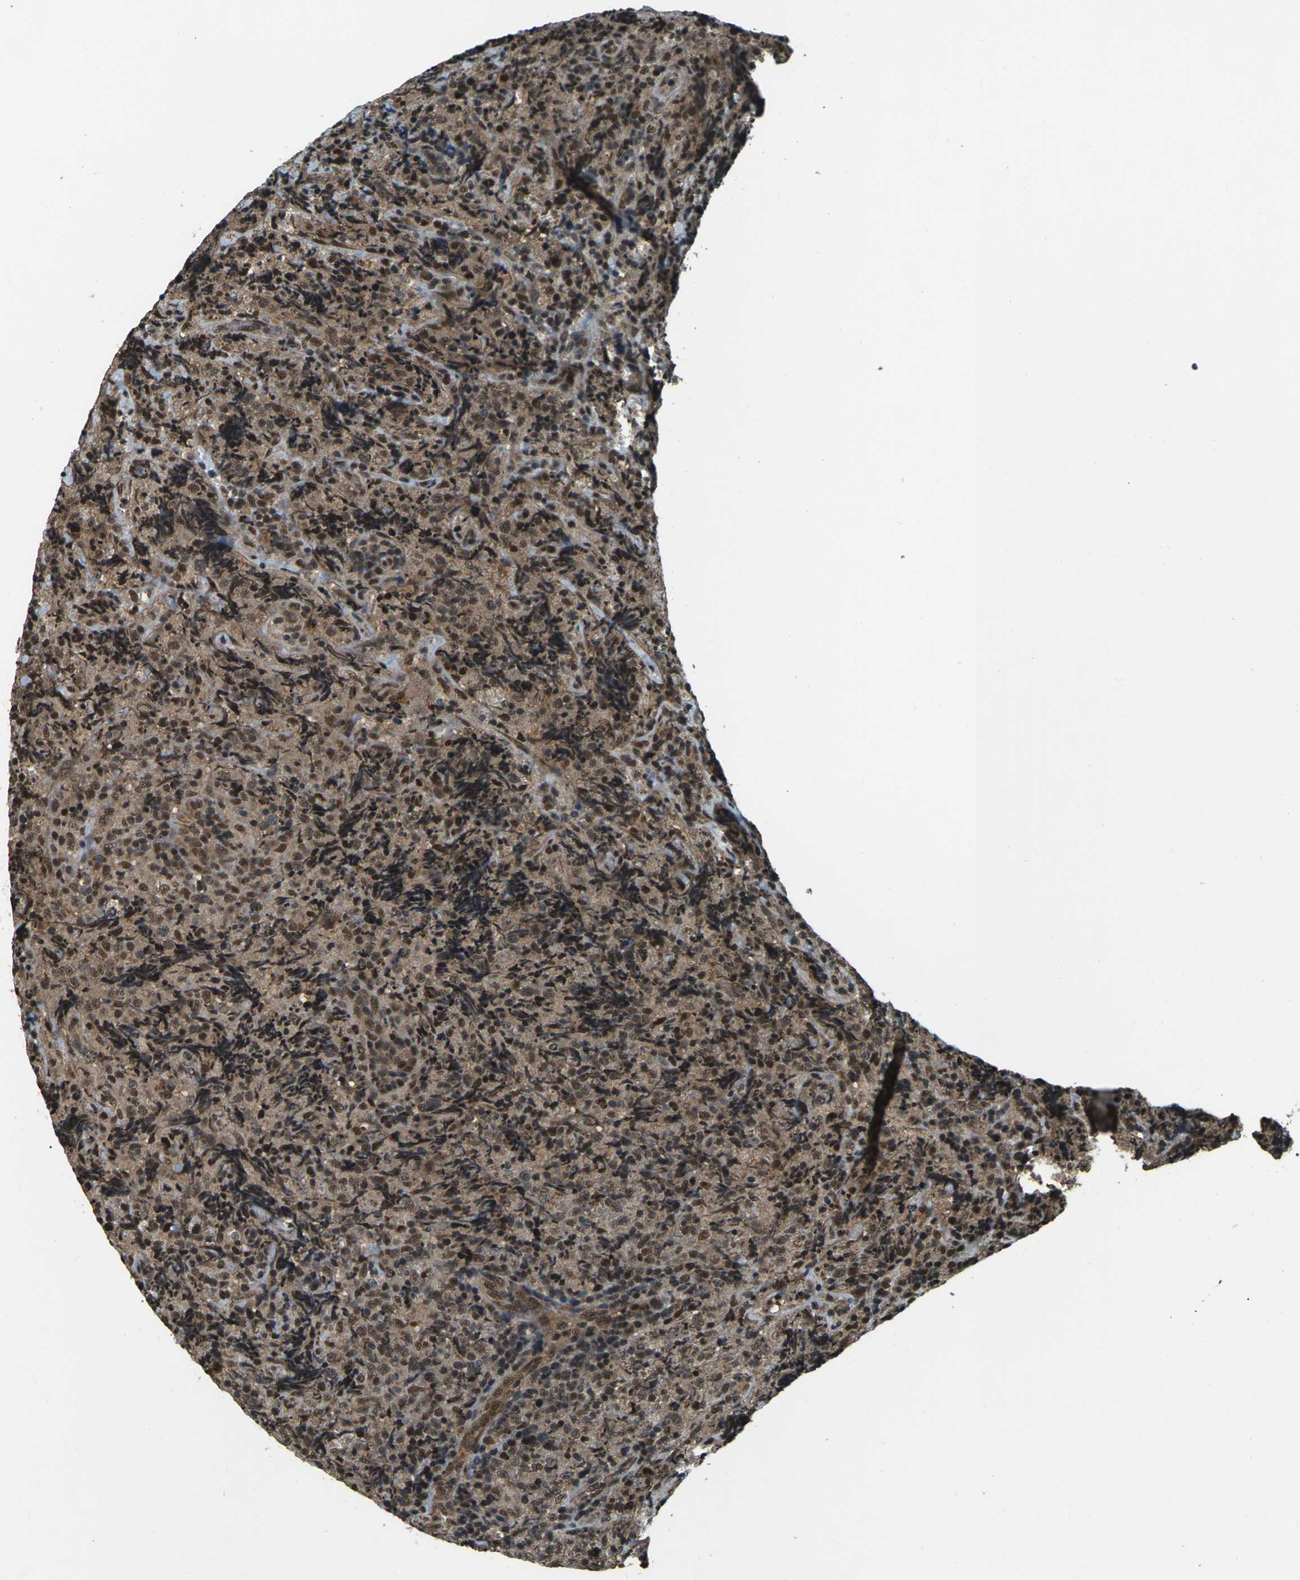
{"staining": {"intensity": "moderate", "quantity": ">75%", "location": "cytoplasmic/membranous,nuclear"}, "tissue": "lymphoma", "cell_type": "Tumor cells", "image_type": "cancer", "snomed": [{"axis": "morphology", "description": "Malignant lymphoma, non-Hodgkin's type, High grade"}, {"axis": "topography", "description": "Tonsil"}], "caption": "DAB (3,3'-diaminobenzidine) immunohistochemical staining of lymphoma reveals moderate cytoplasmic/membranous and nuclear protein staining in about >75% of tumor cells. The staining is performed using DAB (3,3'-diaminobenzidine) brown chromogen to label protein expression. The nuclei are counter-stained blue using hematoxylin.", "gene": "NR4A2", "patient": {"sex": "female", "age": 36}}